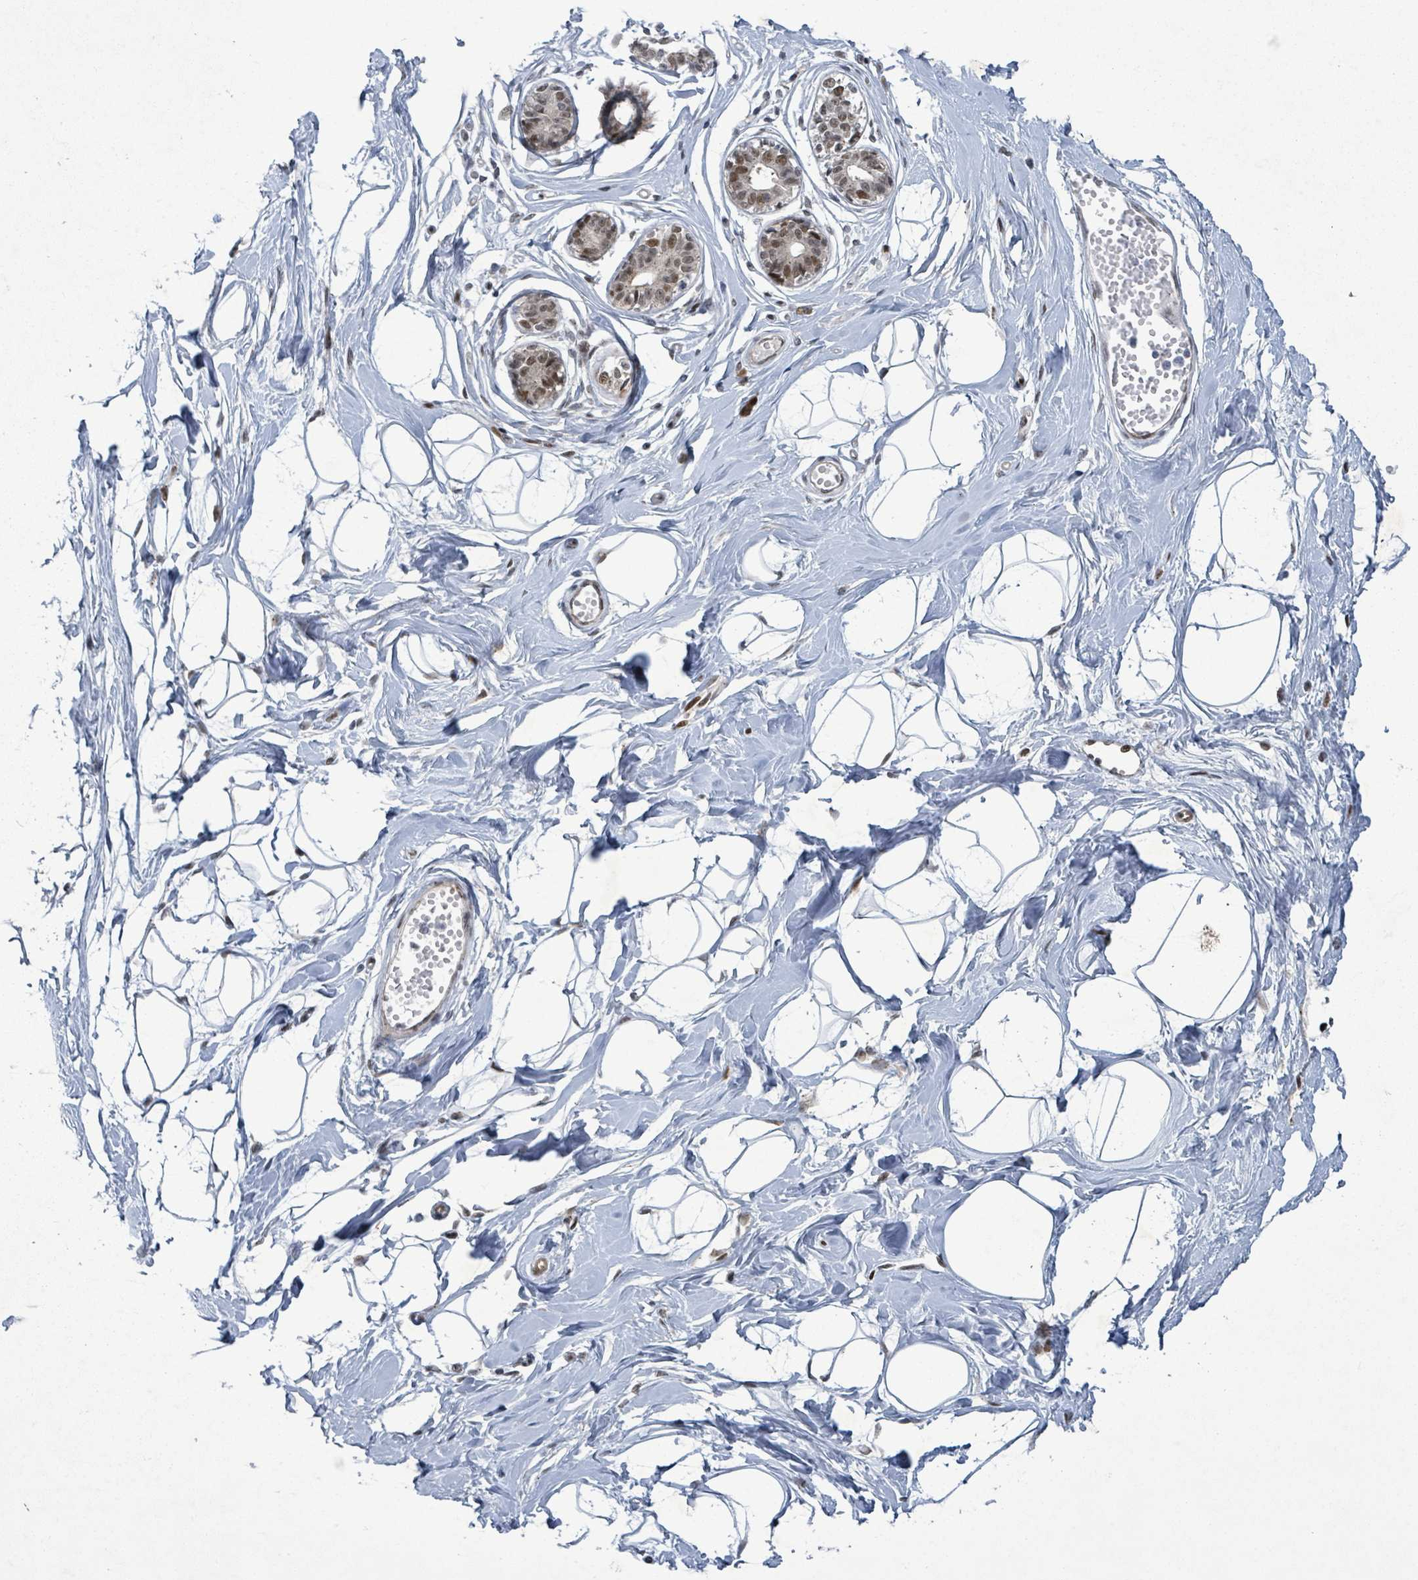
{"staining": {"intensity": "negative", "quantity": "none", "location": "none"}, "tissue": "breast", "cell_type": "Adipocytes", "image_type": "normal", "snomed": [{"axis": "morphology", "description": "Normal tissue, NOS"}, {"axis": "topography", "description": "Breast"}], "caption": "Breast was stained to show a protein in brown. There is no significant staining in adipocytes. Brightfield microscopy of immunohistochemistry stained with DAB (3,3'-diaminobenzidine) (brown) and hematoxylin (blue), captured at high magnification.", "gene": "TUSC1", "patient": {"sex": "female", "age": 45}}